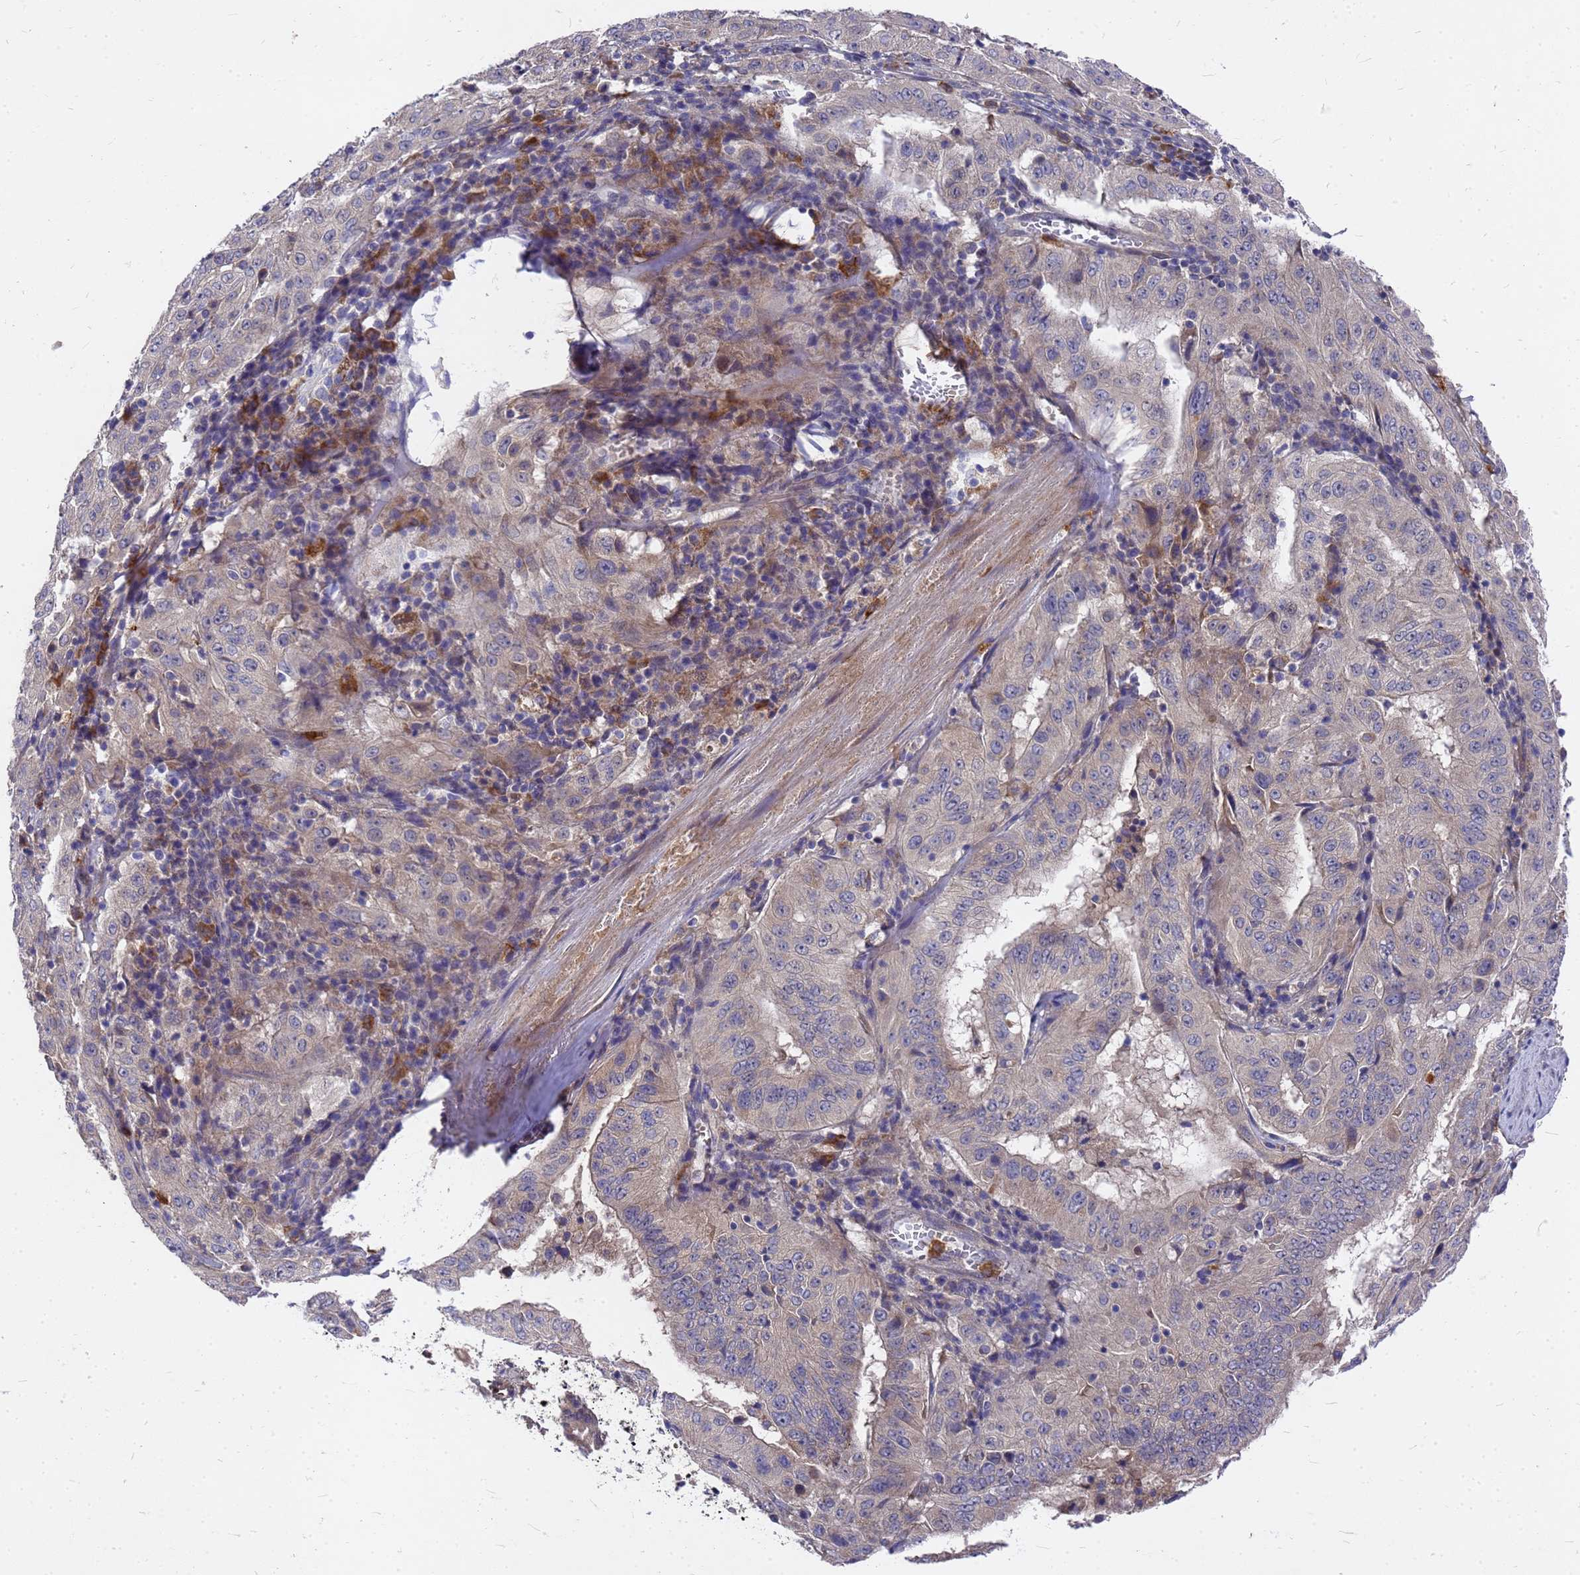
{"staining": {"intensity": "negative", "quantity": "none", "location": "none"}, "tissue": "pancreatic cancer", "cell_type": "Tumor cells", "image_type": "cancer", "snomed": [{"axis": "morphology", "description": "Adenocarcinoma, NOS"}, {"axis": "topography", "description": "Pancreas"}], "caption": "An image of human pancreatic adenocarcinoma is negative for staining in tumor cells.", "gene": "ZNF717", "patient": {"sex": "male", "age": 63}}